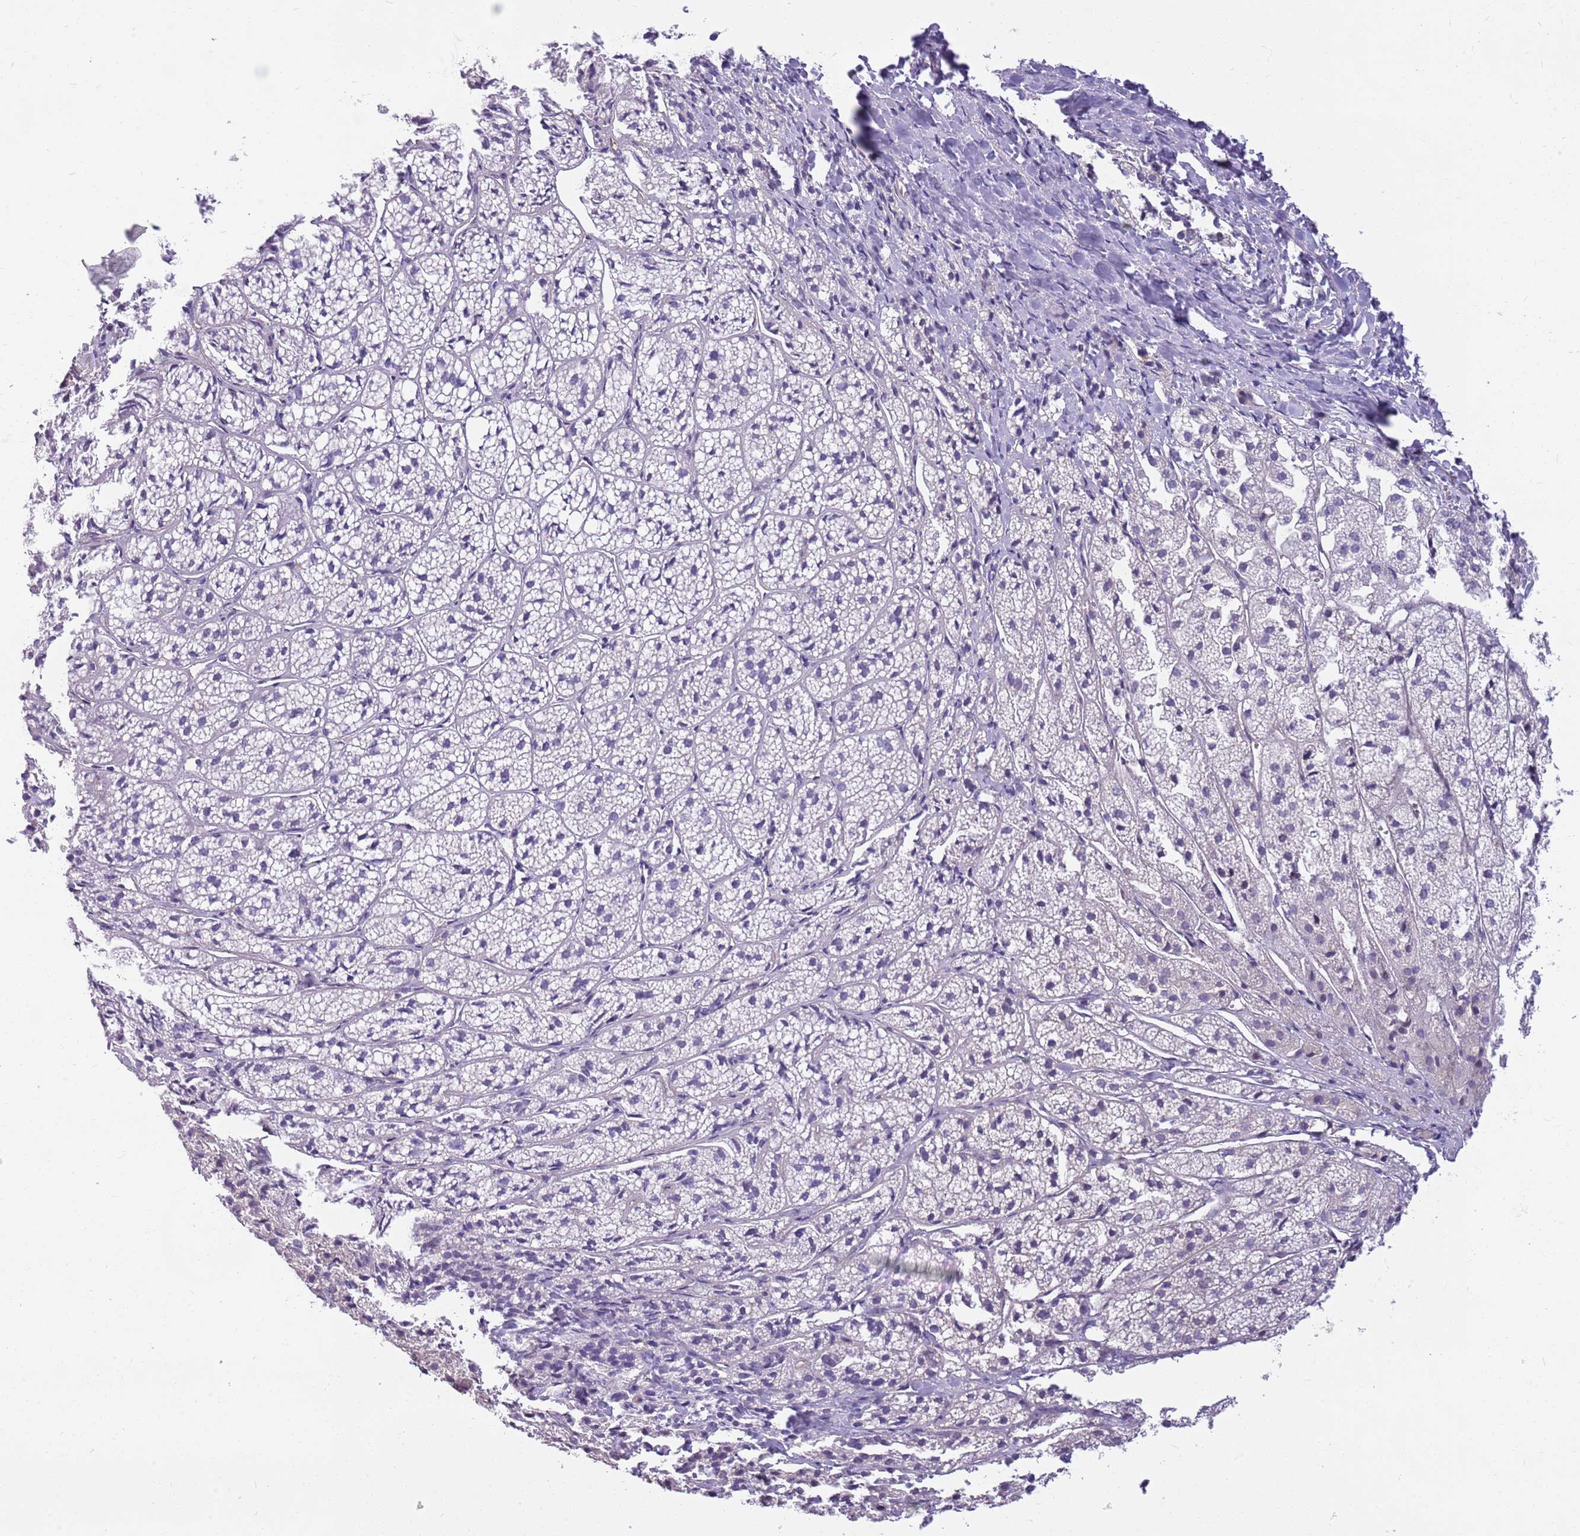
{"staining": {"intensity": "negative", "quantity": "none", "location": "none"}, "tissue": "adrenal gland", "cell_type": "Glandular cells", "image_type": "normal", "snomed": [{"axis": "morphology", "description": "Normal tissue, NOS"}, {"axis": "topography", "description": "Adrenal gland"}], "caption": "Image shows no protein expression in glandular cells of normal adrenal gland. The staining is performed using DAB (3,3'-diaminobenzidine) brown chromogen with nuclei counter-stained in using hematoxylin.", "gene": "PARP8", "patient": {"sex": "female", "age": 44}}